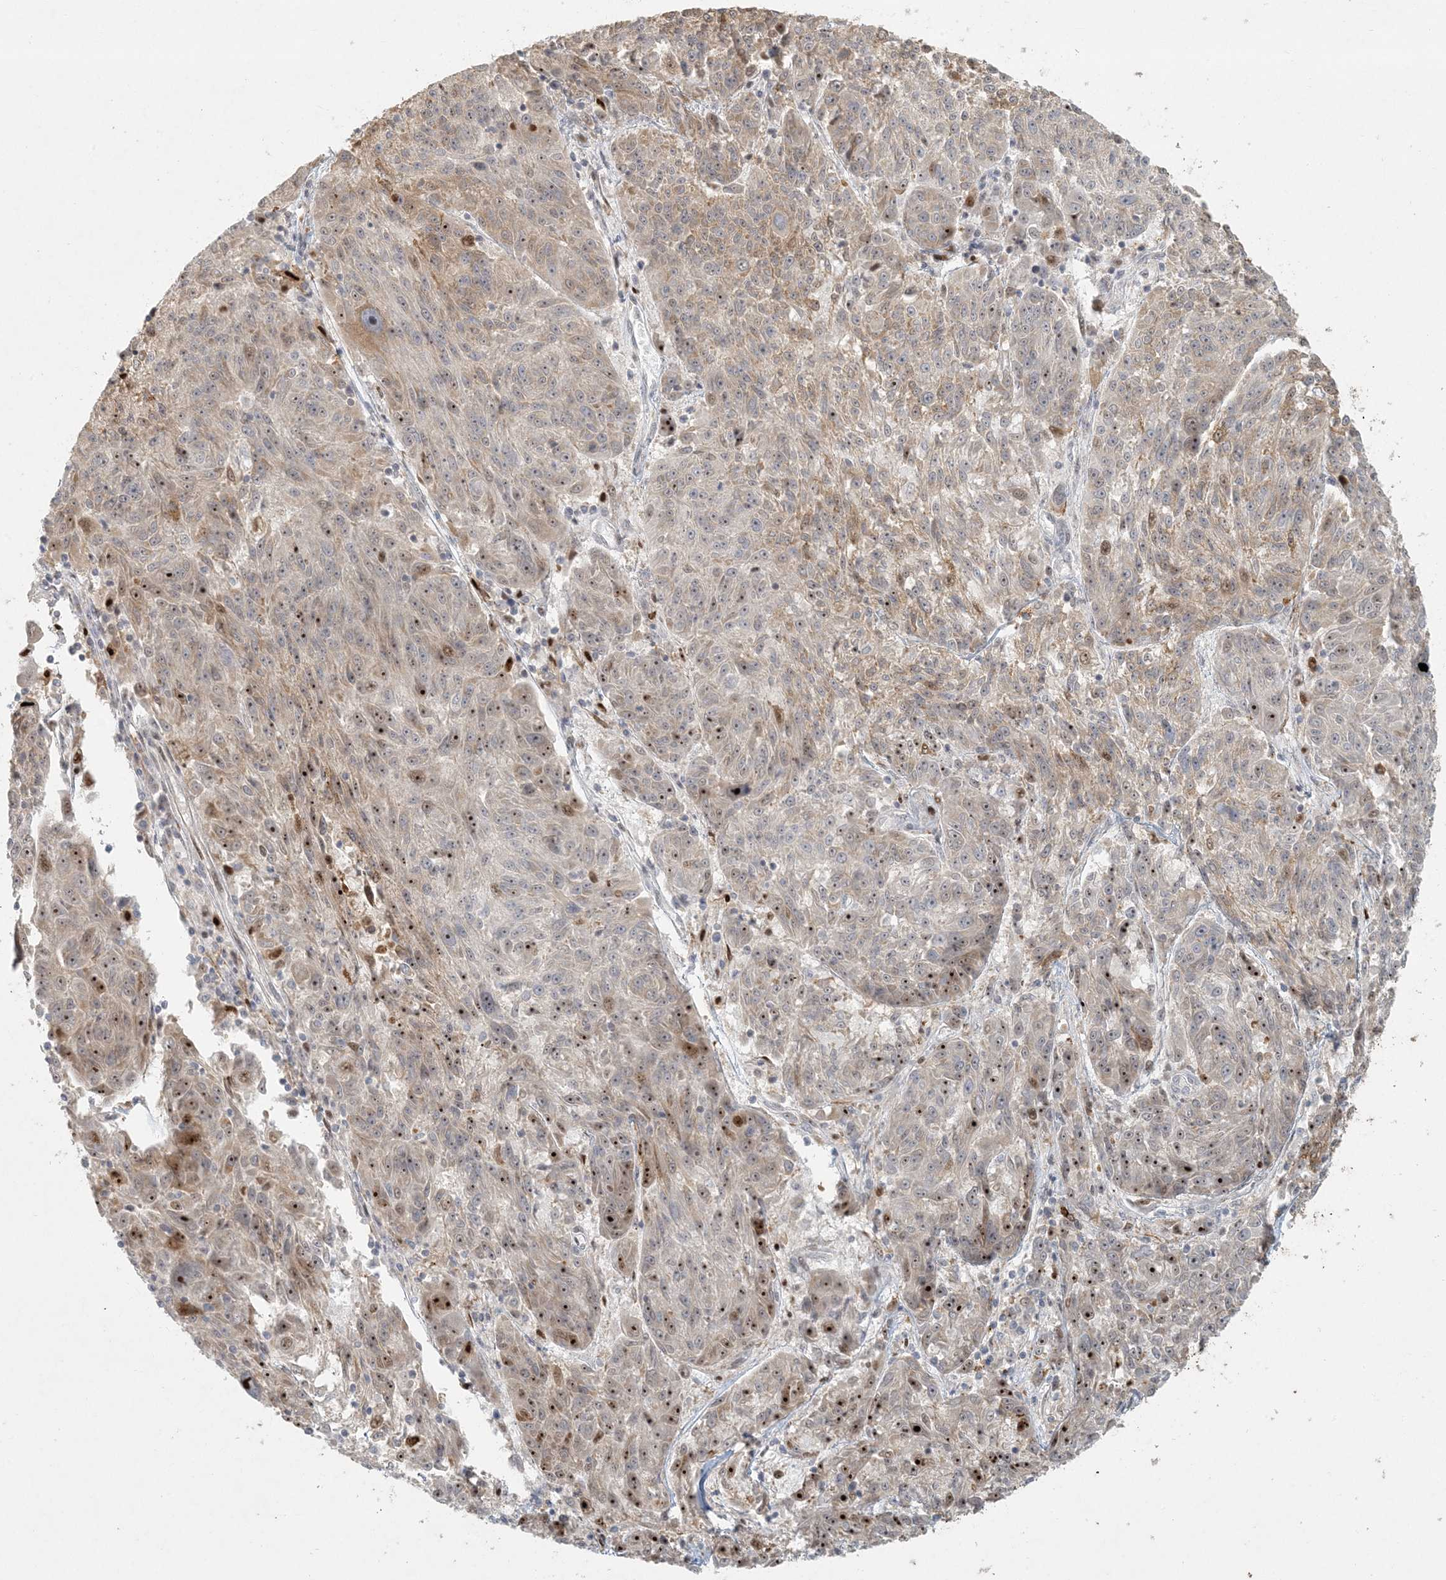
{"staining": {"intensity": "moderate", "quantity": "<25%", "location": "cytoplasmic/membranous,nuclear"}, "tissue": "melanoma", "cell_type": "Tumor cells", "image_type": "cancer", "snomed": [{"axis": "morphology", "description": "Malignant melanoma, NOS"}, {"axis": "topography", "description": "Skin"}], "caption": "Protein analysis of melanoma tissue displays moderate cytoplasmic/membranous and nuclear positivity in about <25% of tumor cells.", "gene": "BCORL1", "patient": {"sex": "male", "age": 53}}